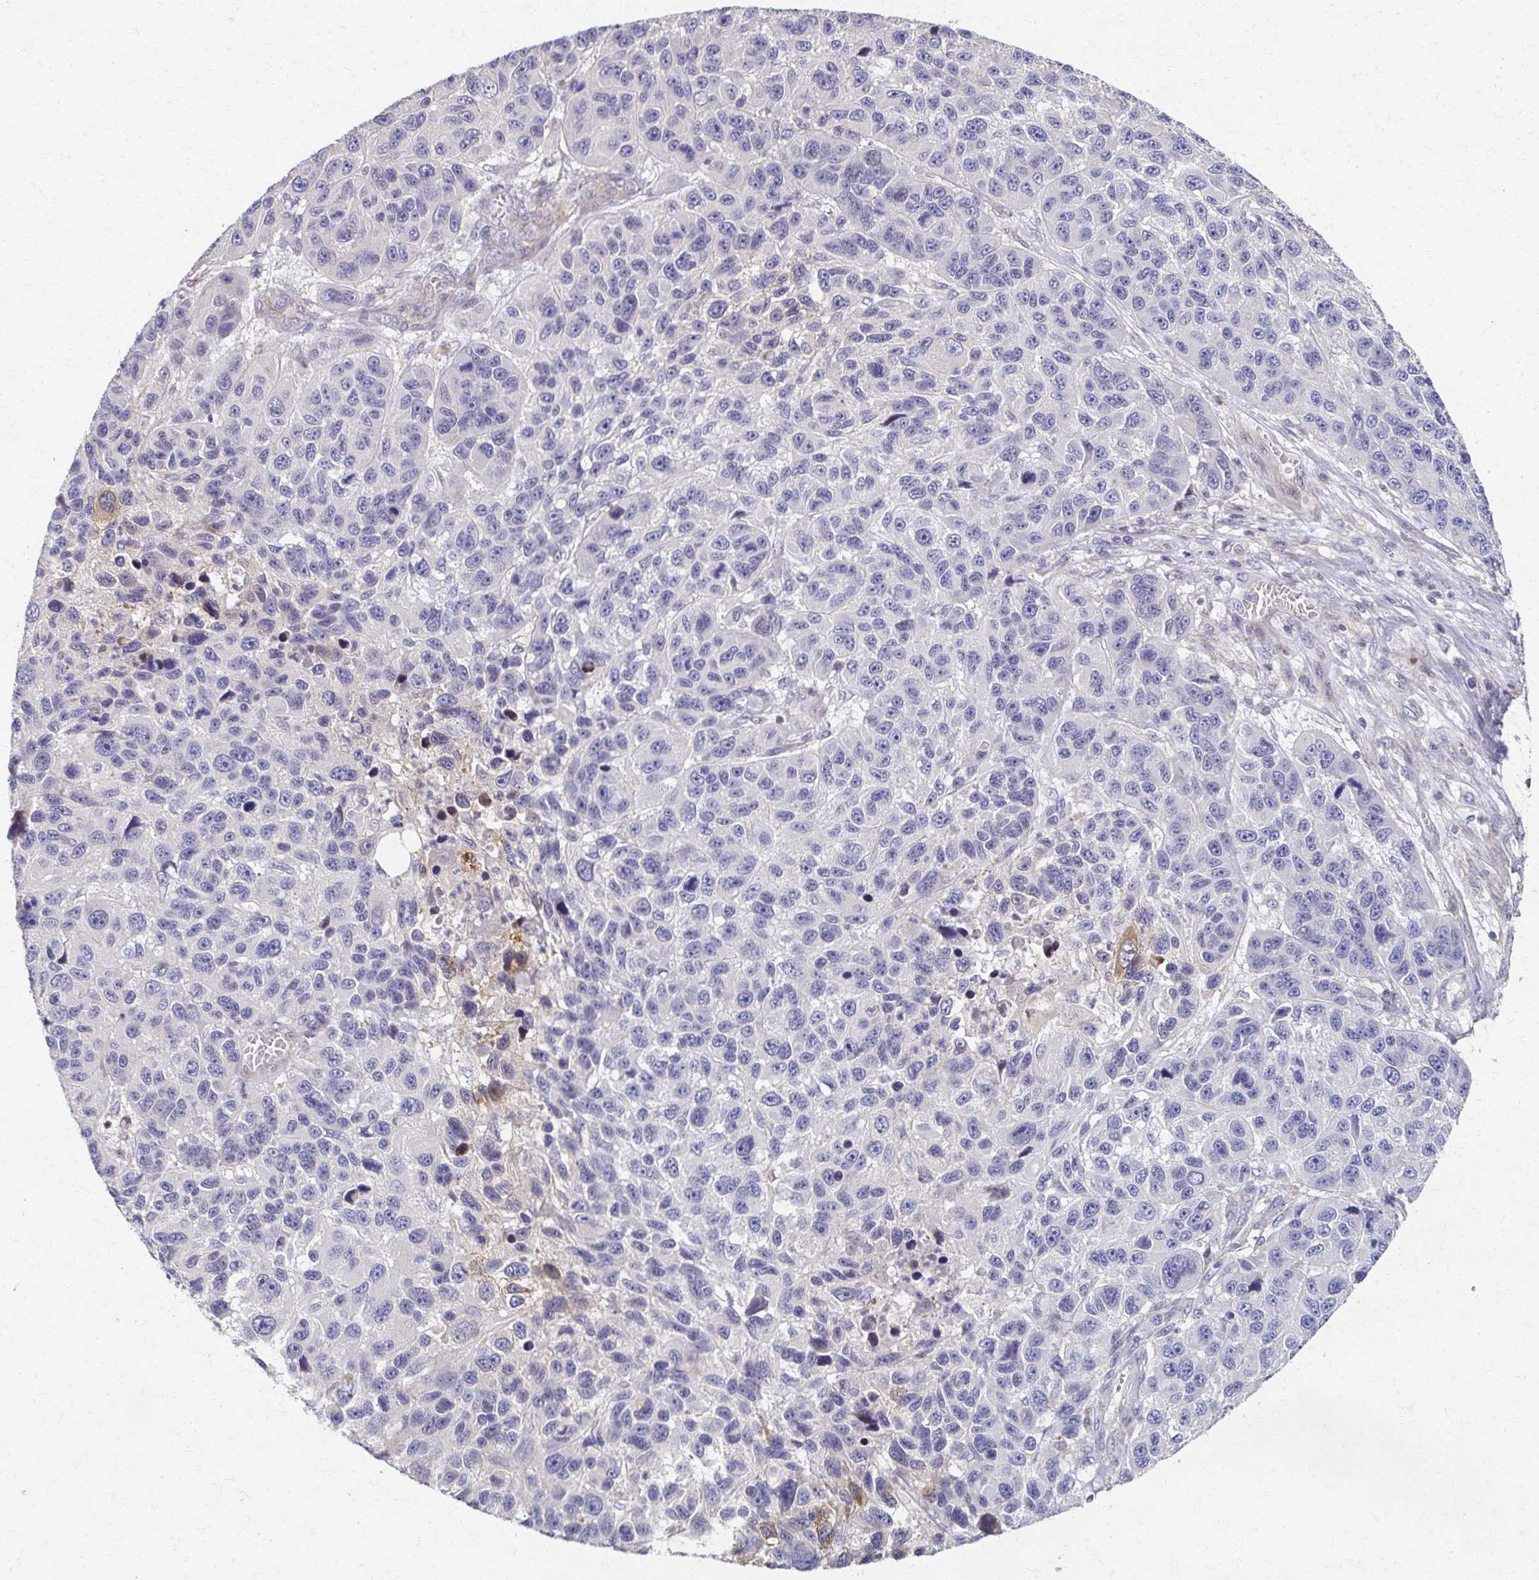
{"staining": {"intensity": "negative", "quantity": "none", "location": "none"}, "tissue": "melanoma", "cell_type": "Tumor cells", "image_type": "cancer", "snomed": [{"axis": "morphology", "description": "Malignant melanoma, NOS"}, {"axis": "topography", "description": "Skin"}], "caption": "Immunohistochemistry (IHC) histopathology image of human melanoma stained for a protein (brown), which reveals no expression in tumor cells. The staining was performed using DAB (3,3'-diaminobenzidine) to visualize the protein expression in brown, while the nuclei were stained in blue with hematoxylin (Magnification: 20x).", "gene": "EOLA2", "patient": {"sex": "male", "age": 53}}